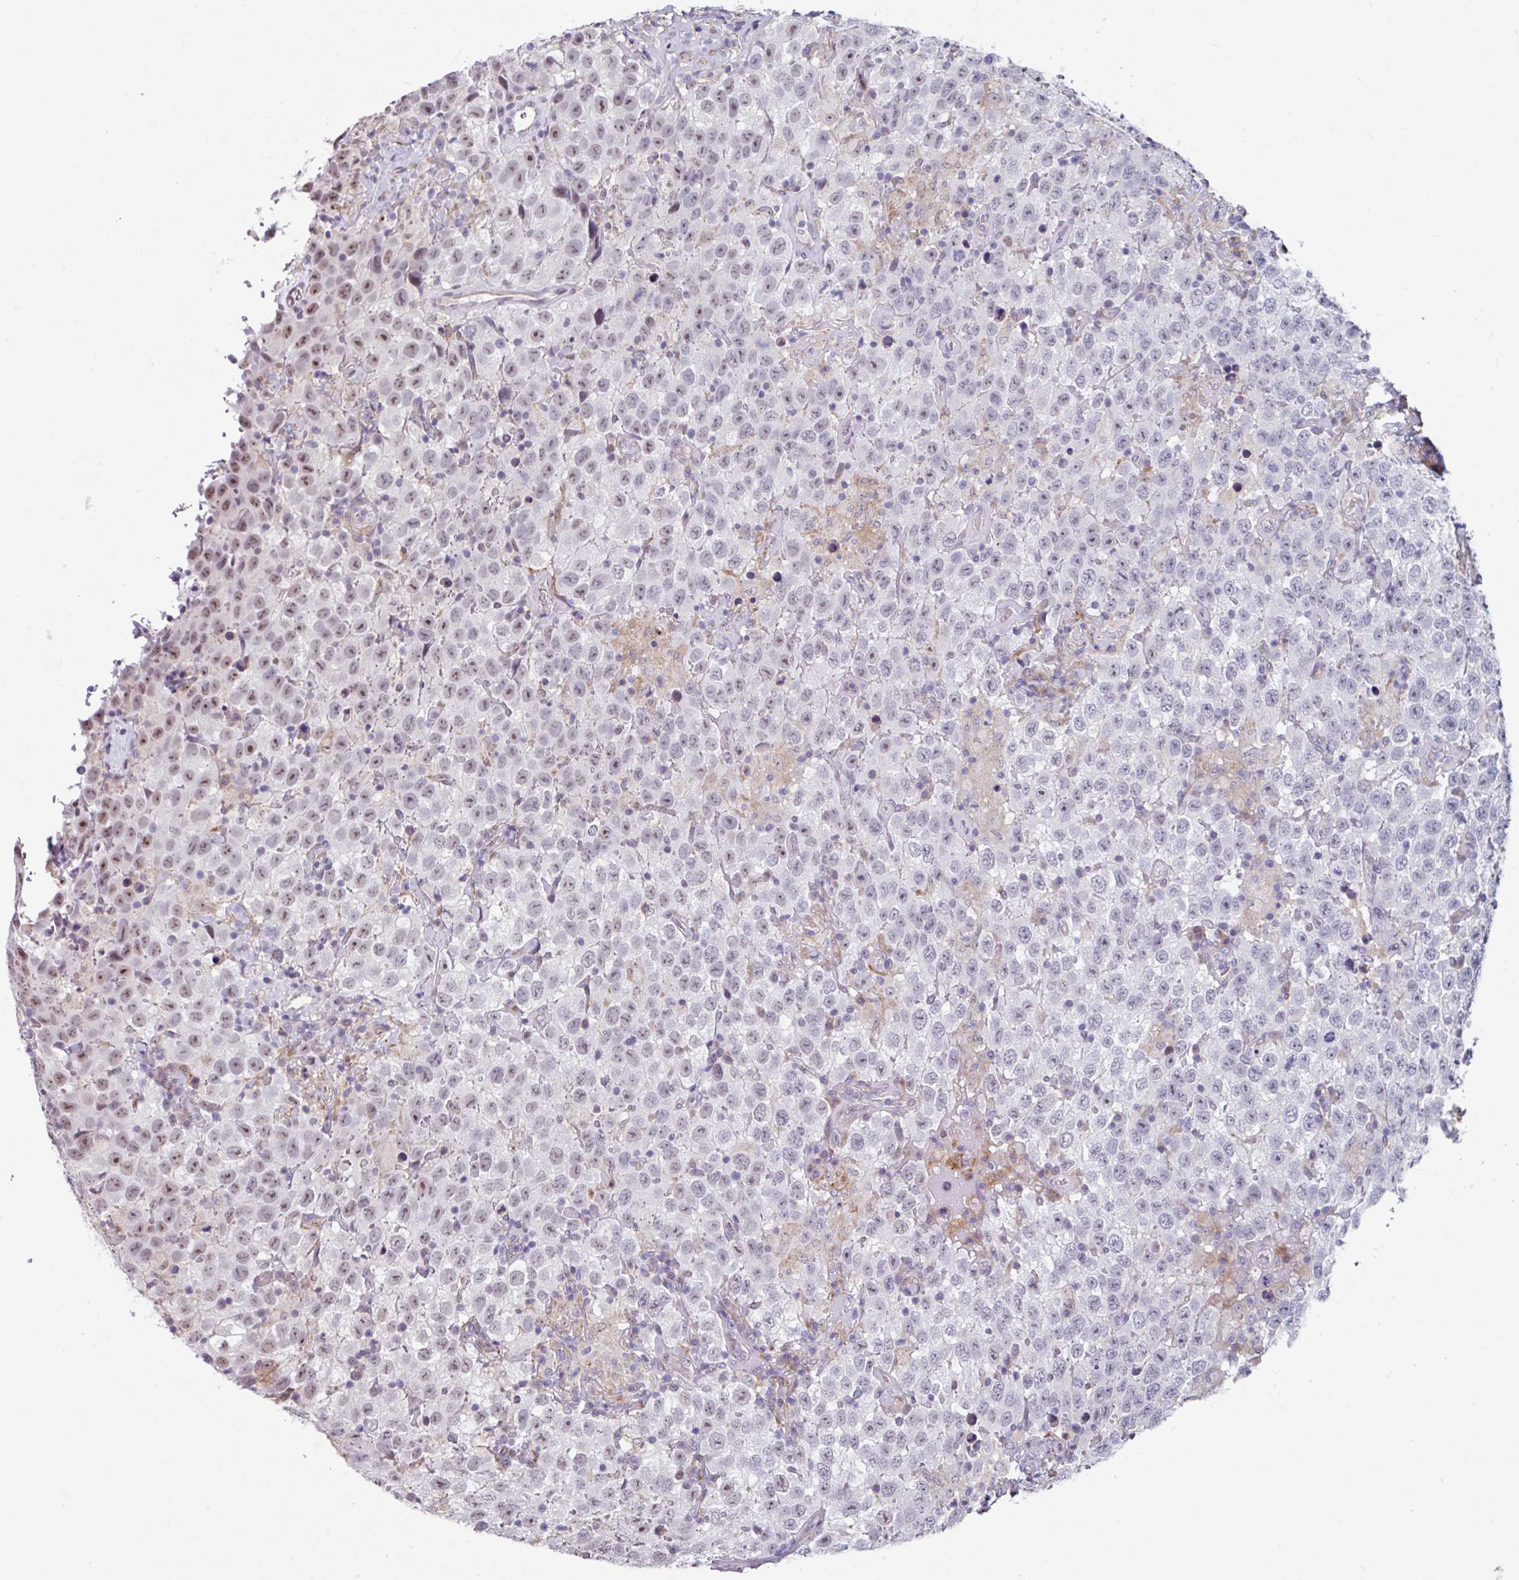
{"staining": {"intensity": "weak", "quantity": "25%-75%", "location": "nuclear"}, "tissue": "testis cancer", "cell_type": "Tumor cells", "image_type": "cancer", "snomed": [{"axis": "morphology", "description": "Seminoma, NOS"}, {"axis": "topography", "description": "Testis"}], "caption": "The immunohistochemical stain highlights weak nuclear staining in tumor cells of testis seminoma tissue.", "gene": "BMS1", "patient": {"sex": "male", "age": 41}}